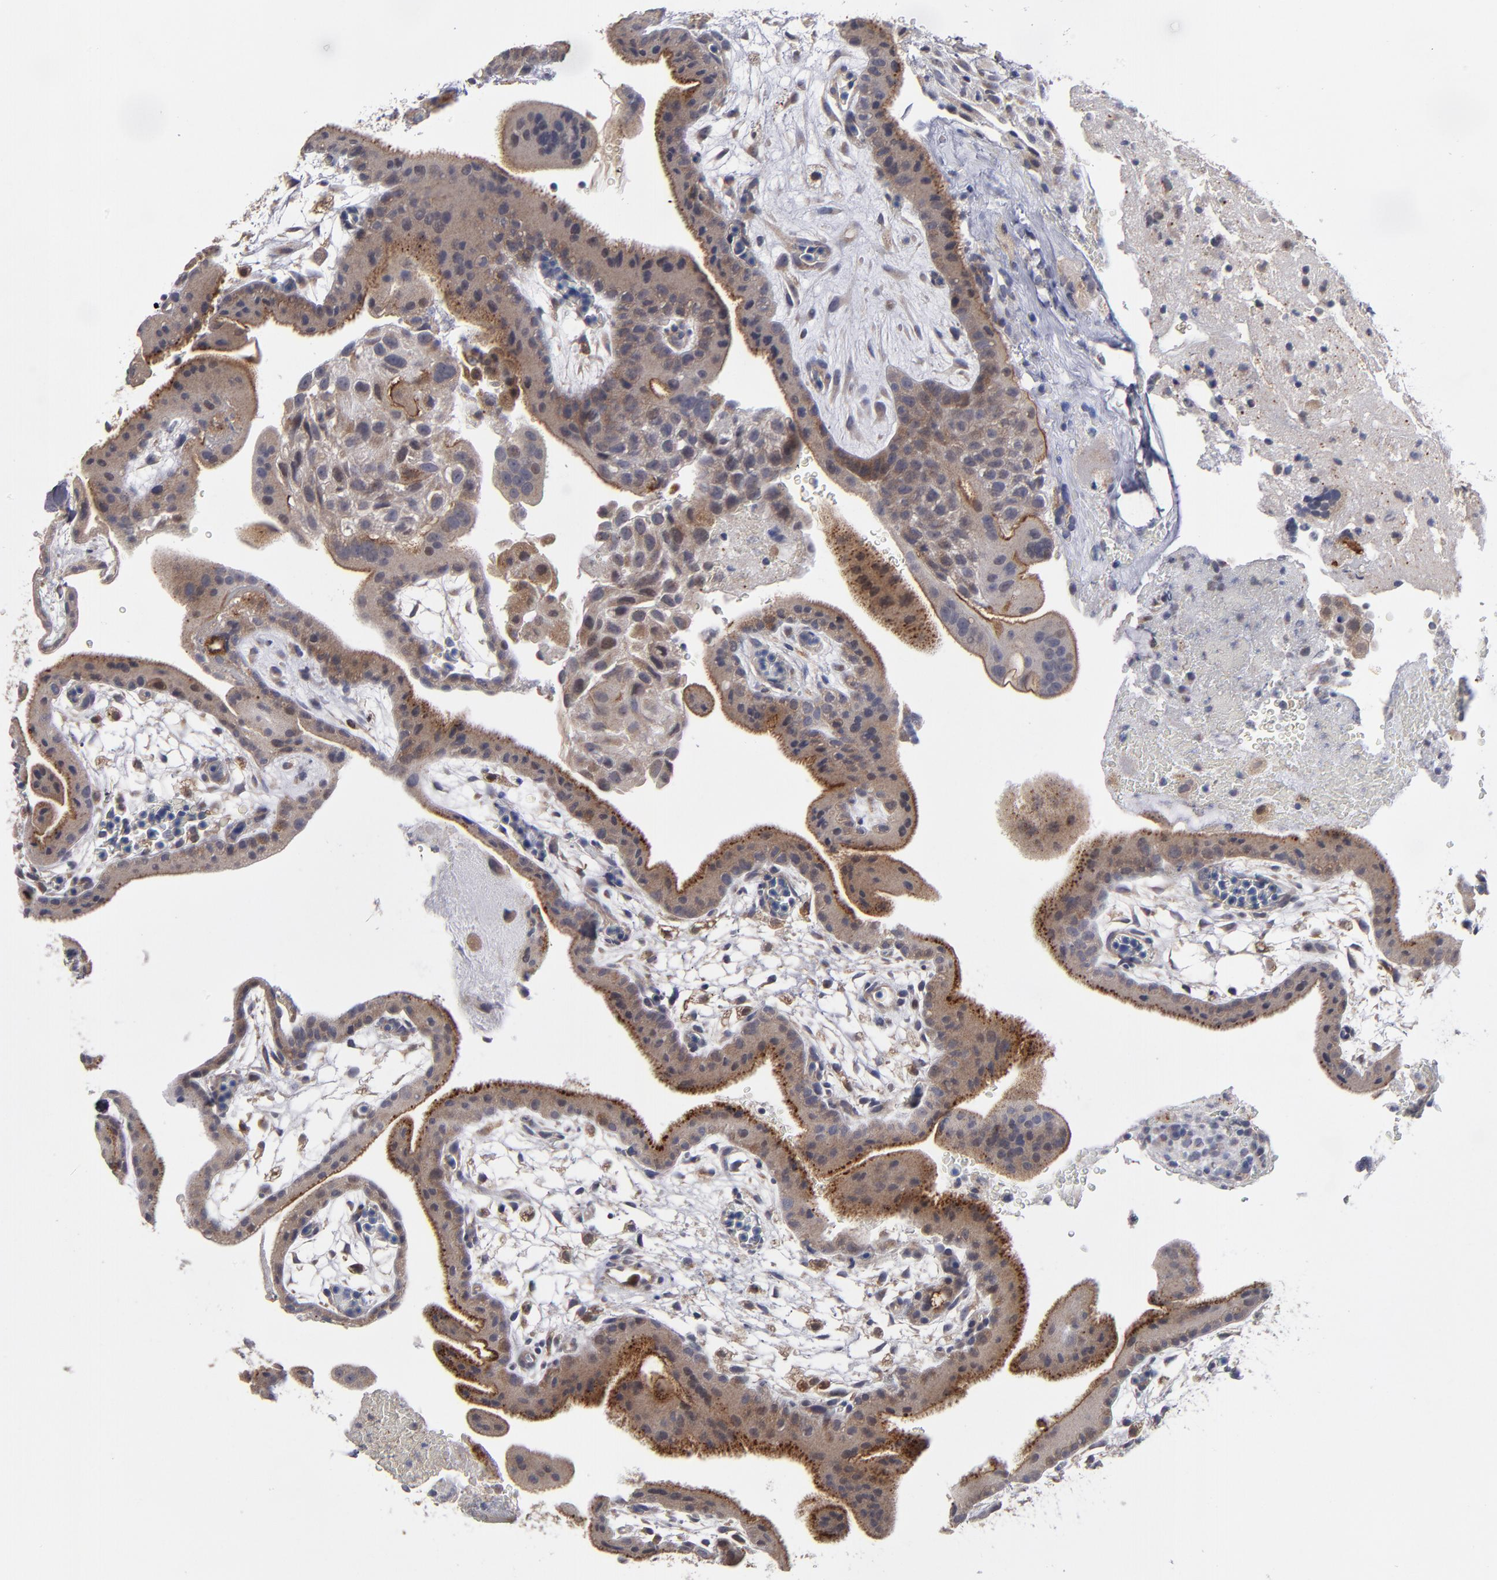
{"staining": {"intensity": "moderate", "quantity": ">75%", "location": "cytoplasmic/membranous"}, "tissue": "placenta", "cell_type": "Trophoblastic cells", "image_type": "normal", "snomed": [{"axis": "morphology", "description": "Normal tissue, NOS"}, {"axis": "topography", "description": "Placenta"}], "caption": "IHC (DAB (3,3'-diaminobenzidine)) staining of benign placenta exhibits moderate cytoplasmic/membranous protein expression in approximately >75% of trophoblastic cells.", "gene": "EXD2", "patient": {"sex": "female", "age": 19}}